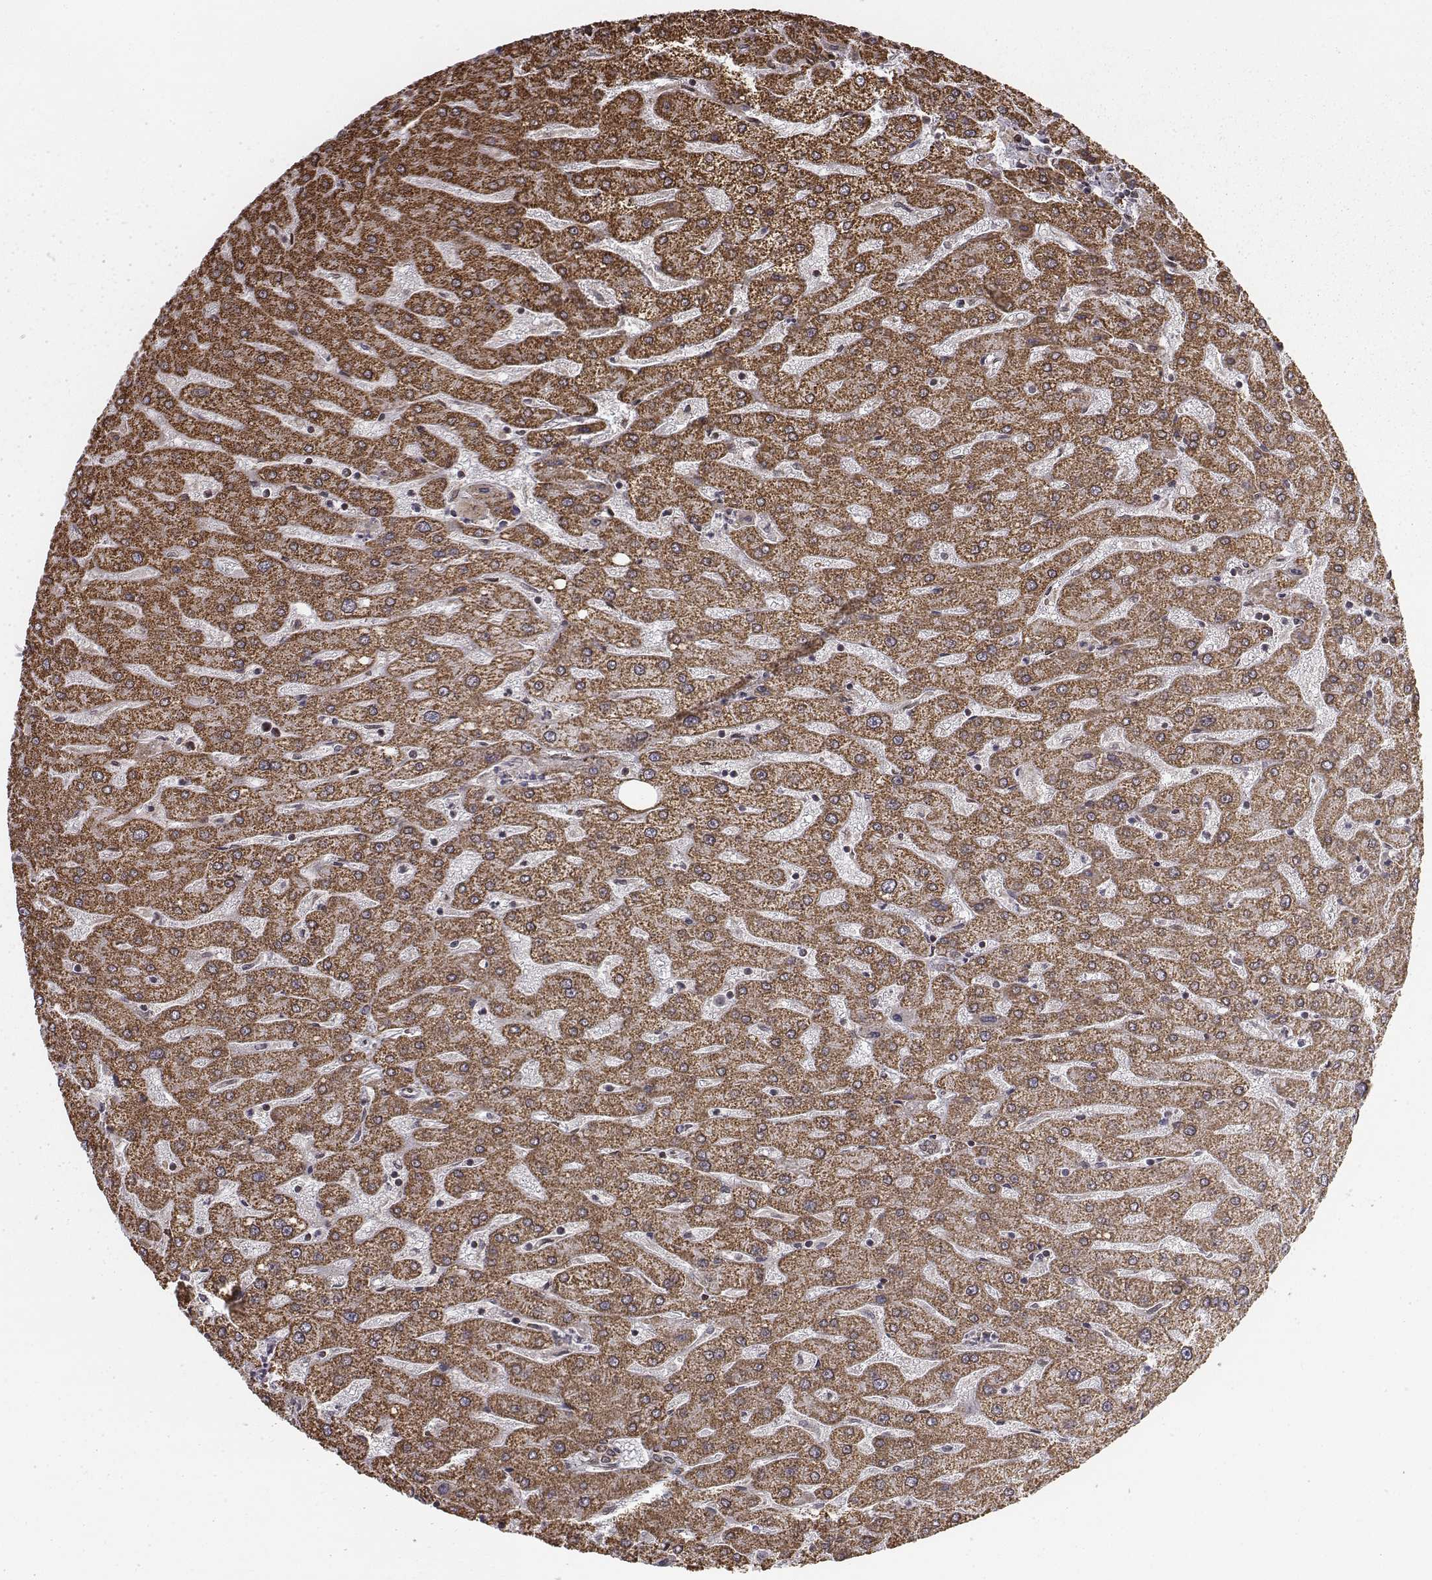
{"staining": {"intensity": "moderate", "quantity": ">75%", "location": "cytoplasmic/membranous"}, "tissue": "liver", "cell_type": "Cholangiocytes", "image_type": "normal", "snomed": [{"axis": "morphology", "description": "Normal tissue, NOS"}, {"axis": "topography", "description": "Liver"}], "caption": "Approximately >75% of cholangiocytes in normal liver show moderate cytoplasmic/membranous protein staining as visualized by brown immunohistochemical staining.", "gene": "ACOT2", "patient": {"sex": "male", "age": 67}}